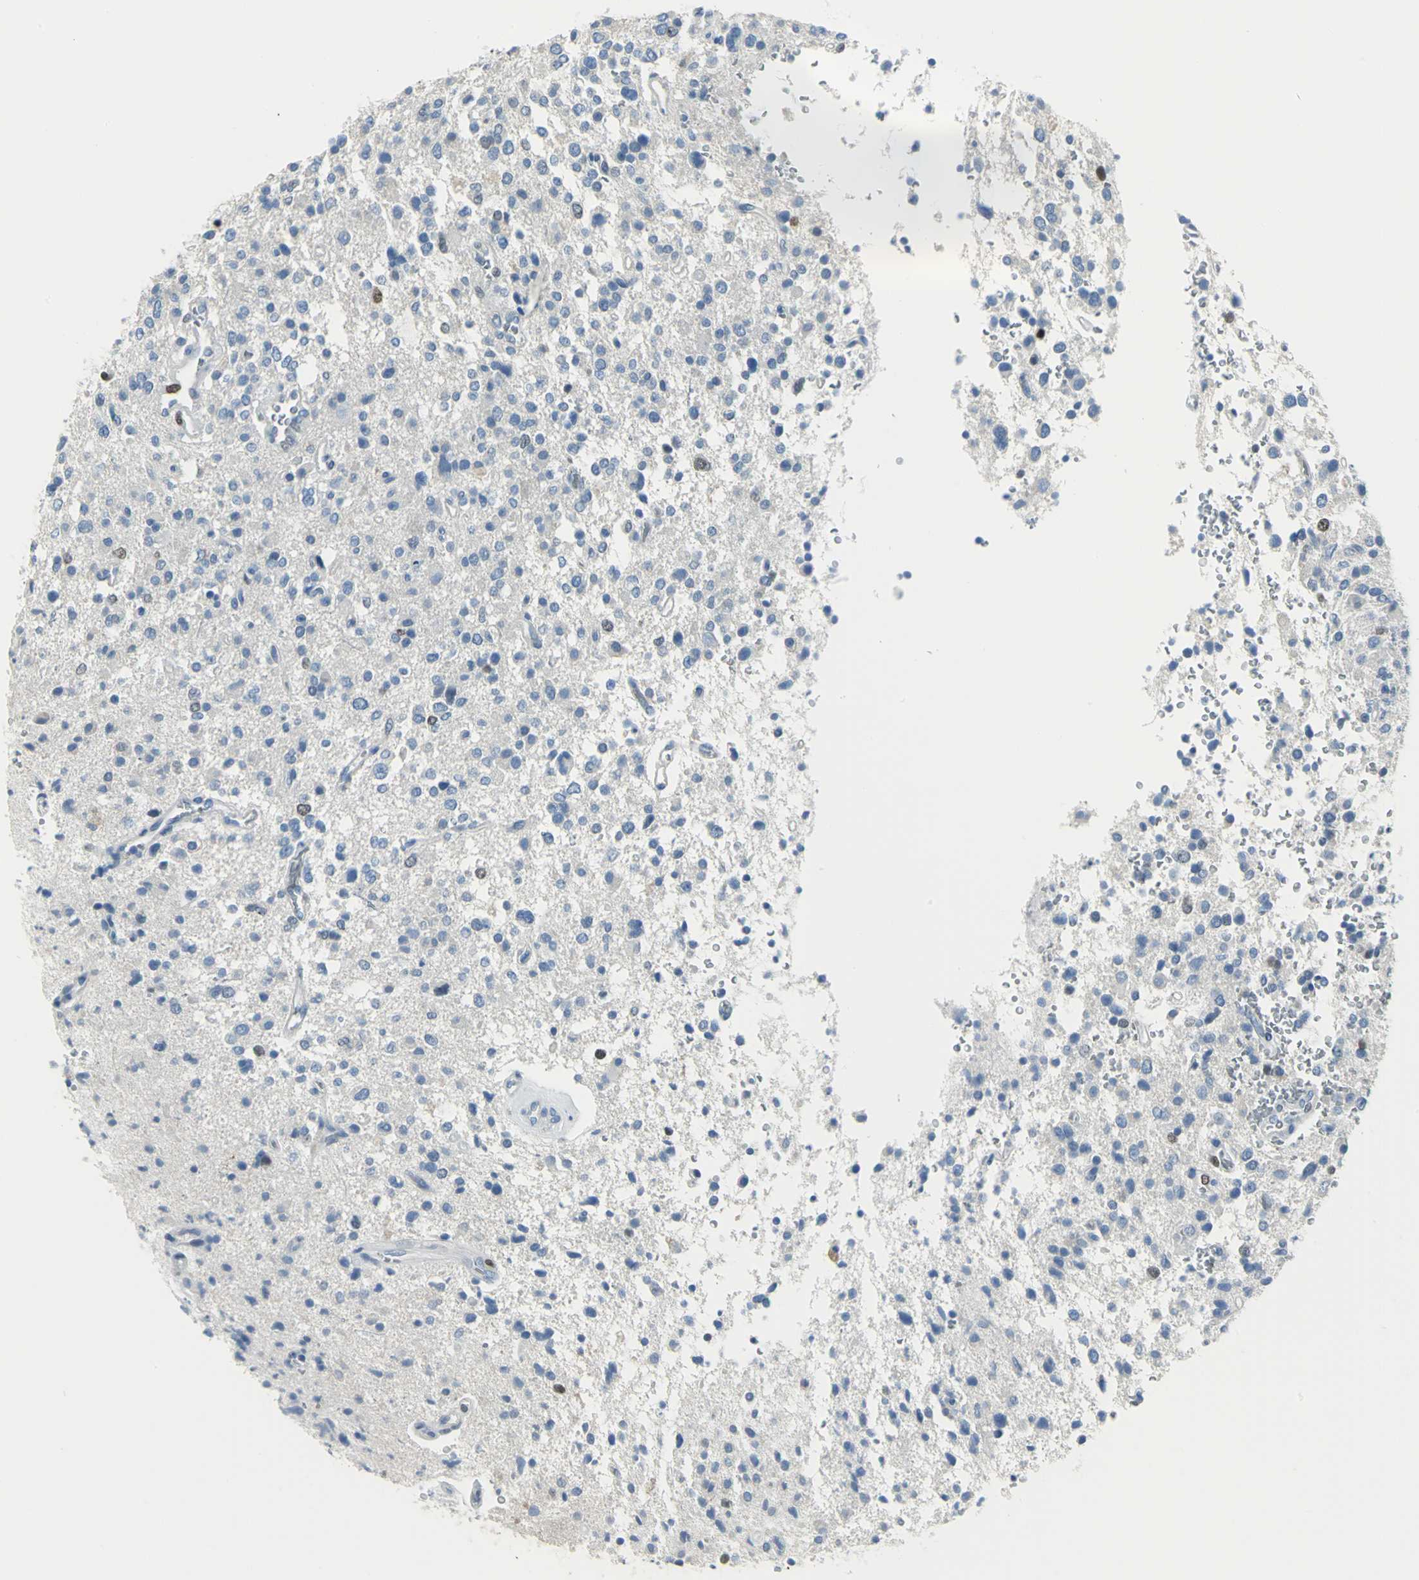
{"staining": {"intensity": "strong", "quantity": "<25%", "location": "nuclear"}, "tissue": "glioma", "cell_type": "Tumor cells", "image_type": "cancer", "snomed": [{"axis": "morphology", "description": "Glioma, malignant, High grade"}, {"axis": "topography", "description": "Brain"}], "caption": "An immunohistochemistry (IHC) photomicrograph of neoplastic tissue is shown. Protein staining in brown shows strong nuclear positivity in malignant glioma (high-grade) within tumor cells.", "gene": "MCM3", "patient": {"sex": "male", "age": 47}}